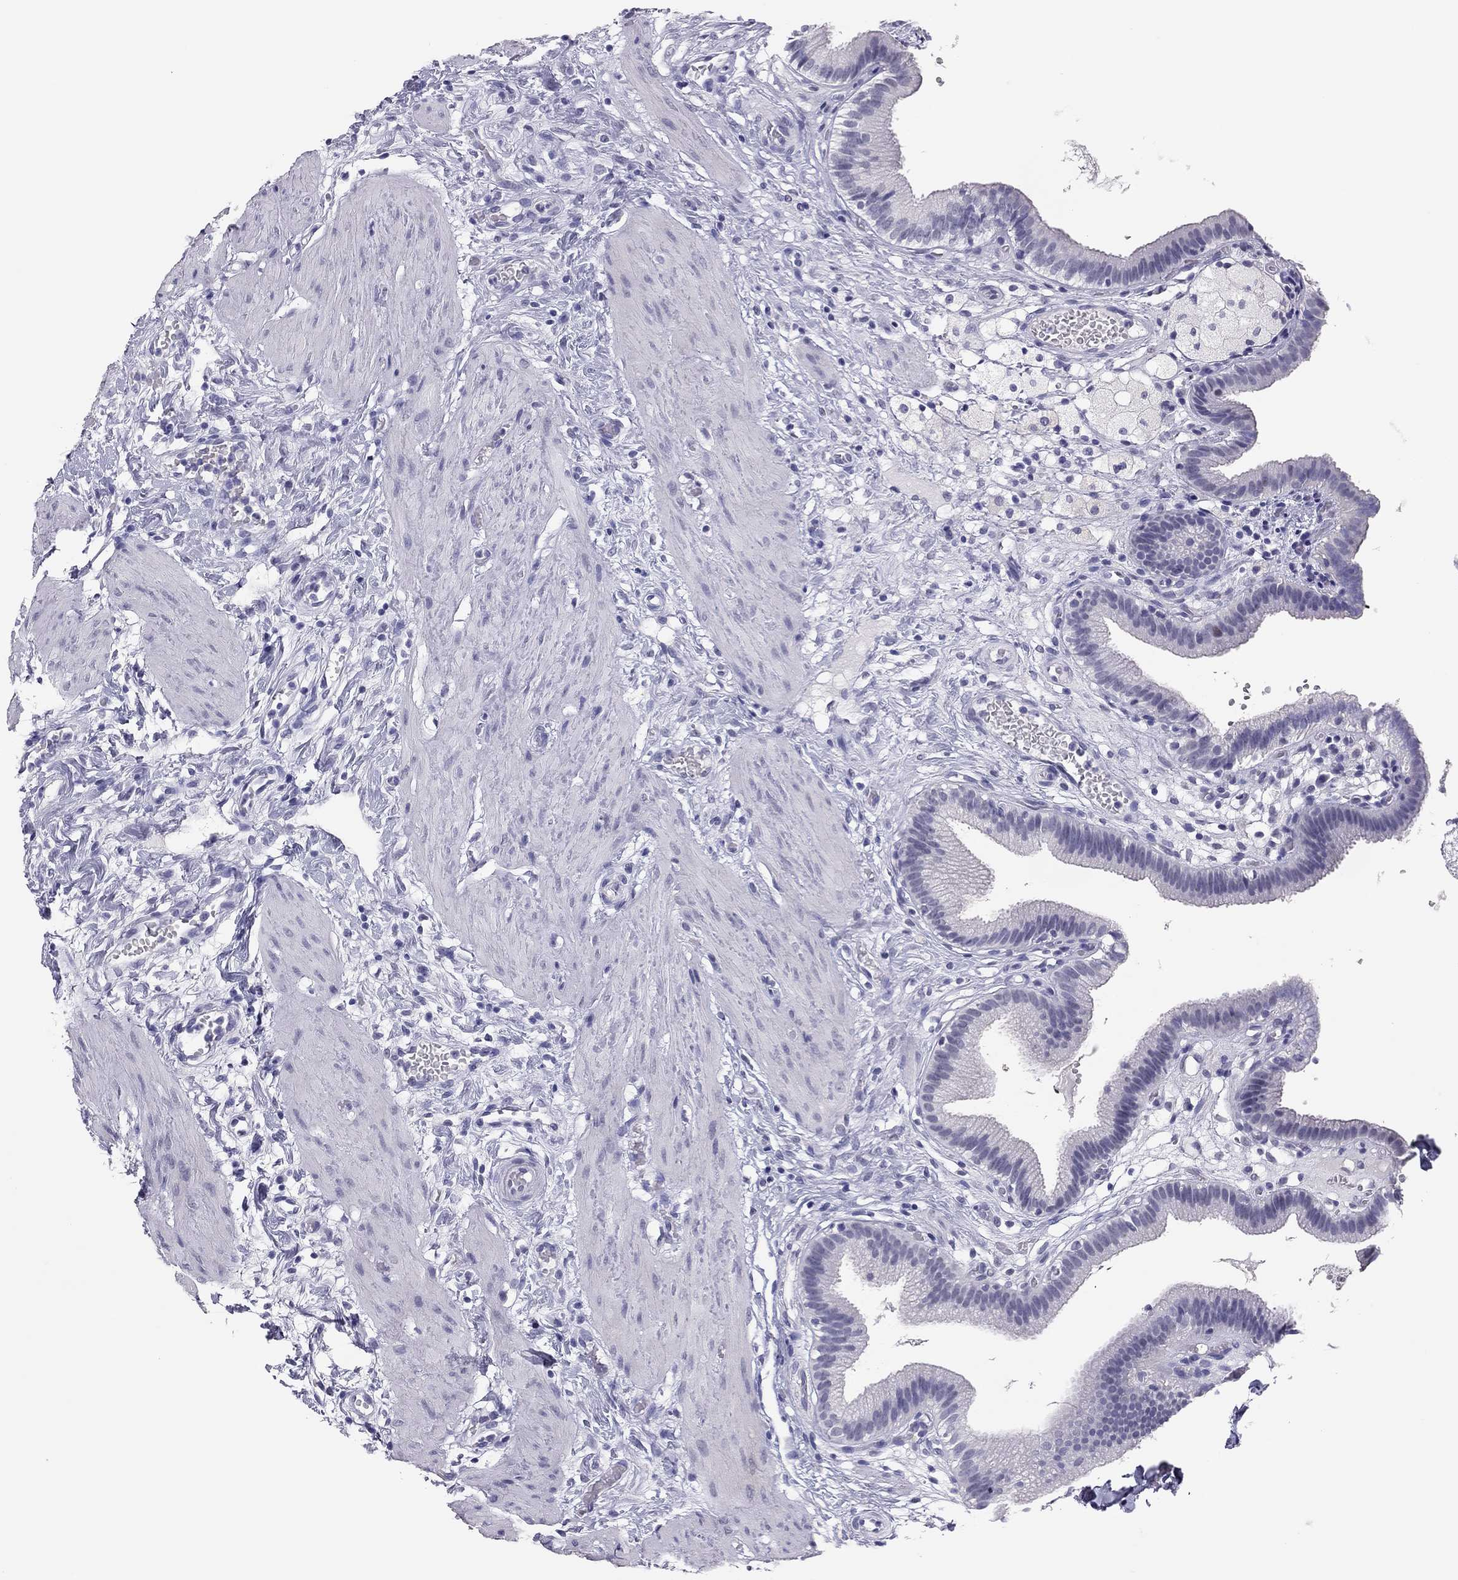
{"staining": {"intensity": "negative", "quantity": "none", "location": "none"}, "tissue": "gallbladder", "cell_type": "Glandular cells", "image_type": "normal", "snomed": [{"axis": "morphology", "description": "Normal tissue, NOS"}, {"axis": "topography", "description": "Gallbladder"}], "caption": "Histopathology image shows no protein staining in glandular cells of benign gallbladder.", "gene": "PHOX2A", "patient": {"sex": "female", "age": 24}}